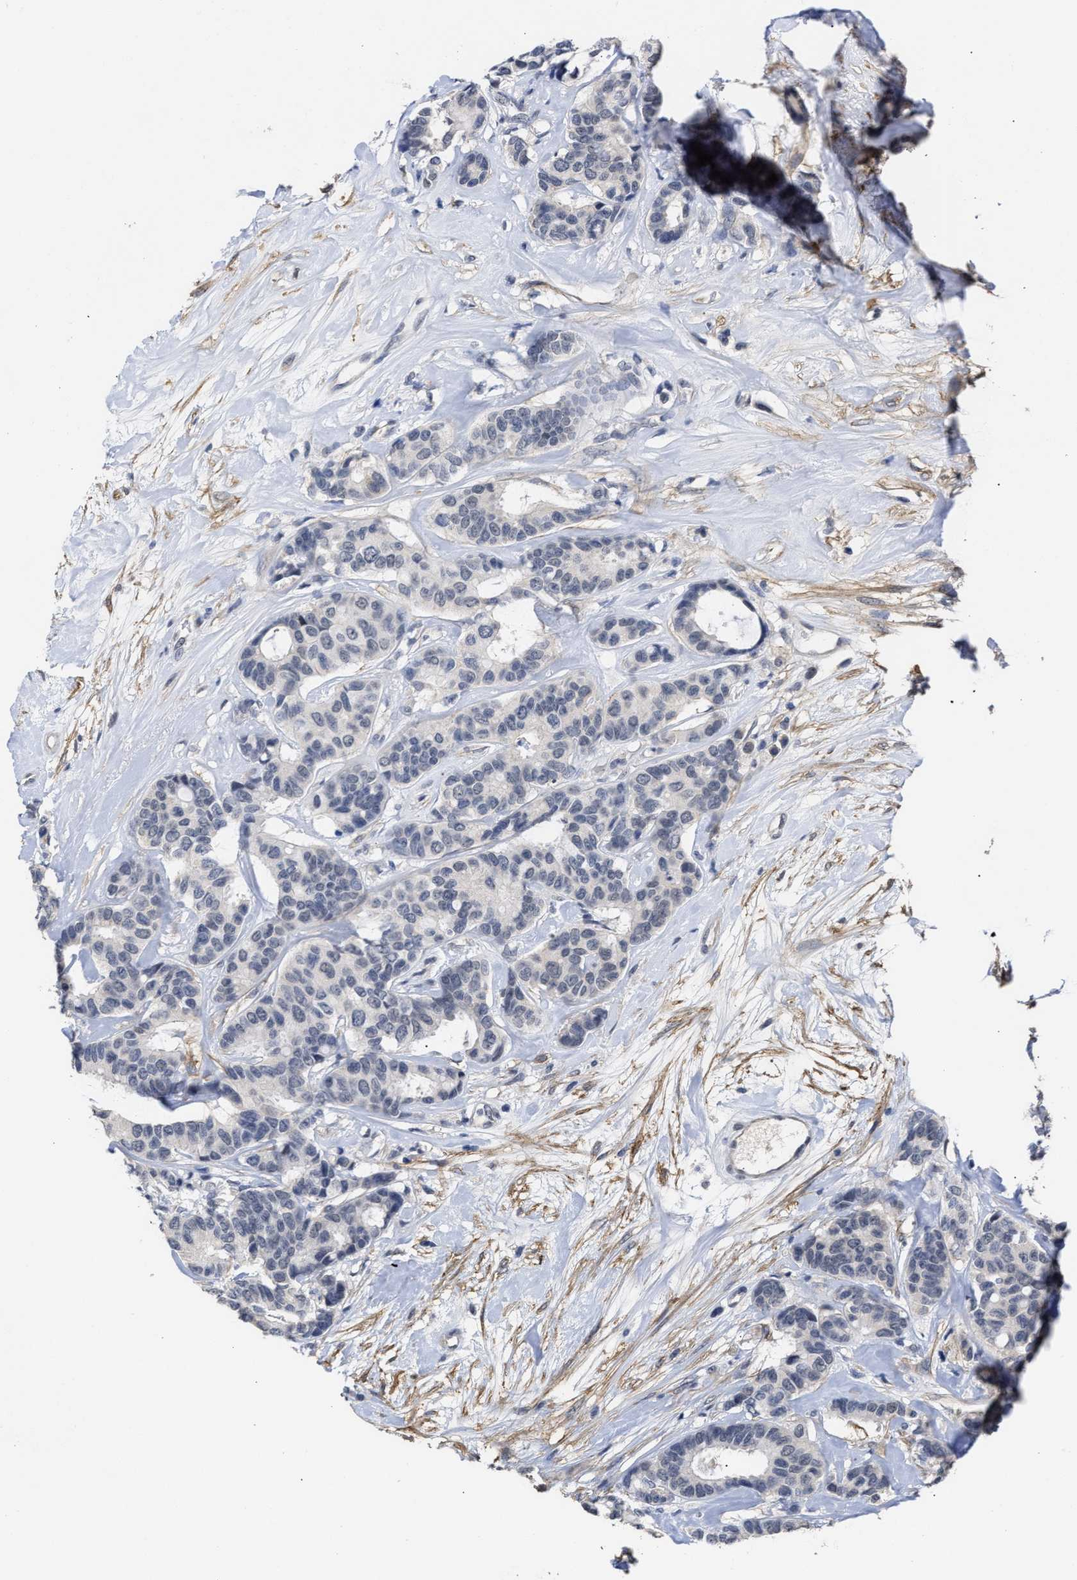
{"staining": {"intensity": "negative", "quantity": "none", "location": "none"}, "tissue": "breast cancer", "cell_type": "Tumor cells", "image_type": "cancer", "snomed": [{"axis": "morphology", "description": "Duct carcinoma"}, {"axis": "topography", "description": "Breast"}], "caption": "Human invasive ductal carcinoma (breast) stained for a protein using immunohistochemistry displays no staining in tumor cells.", "gene": "AHNAK2", "patient": {"sex": "female", "age": 87}}